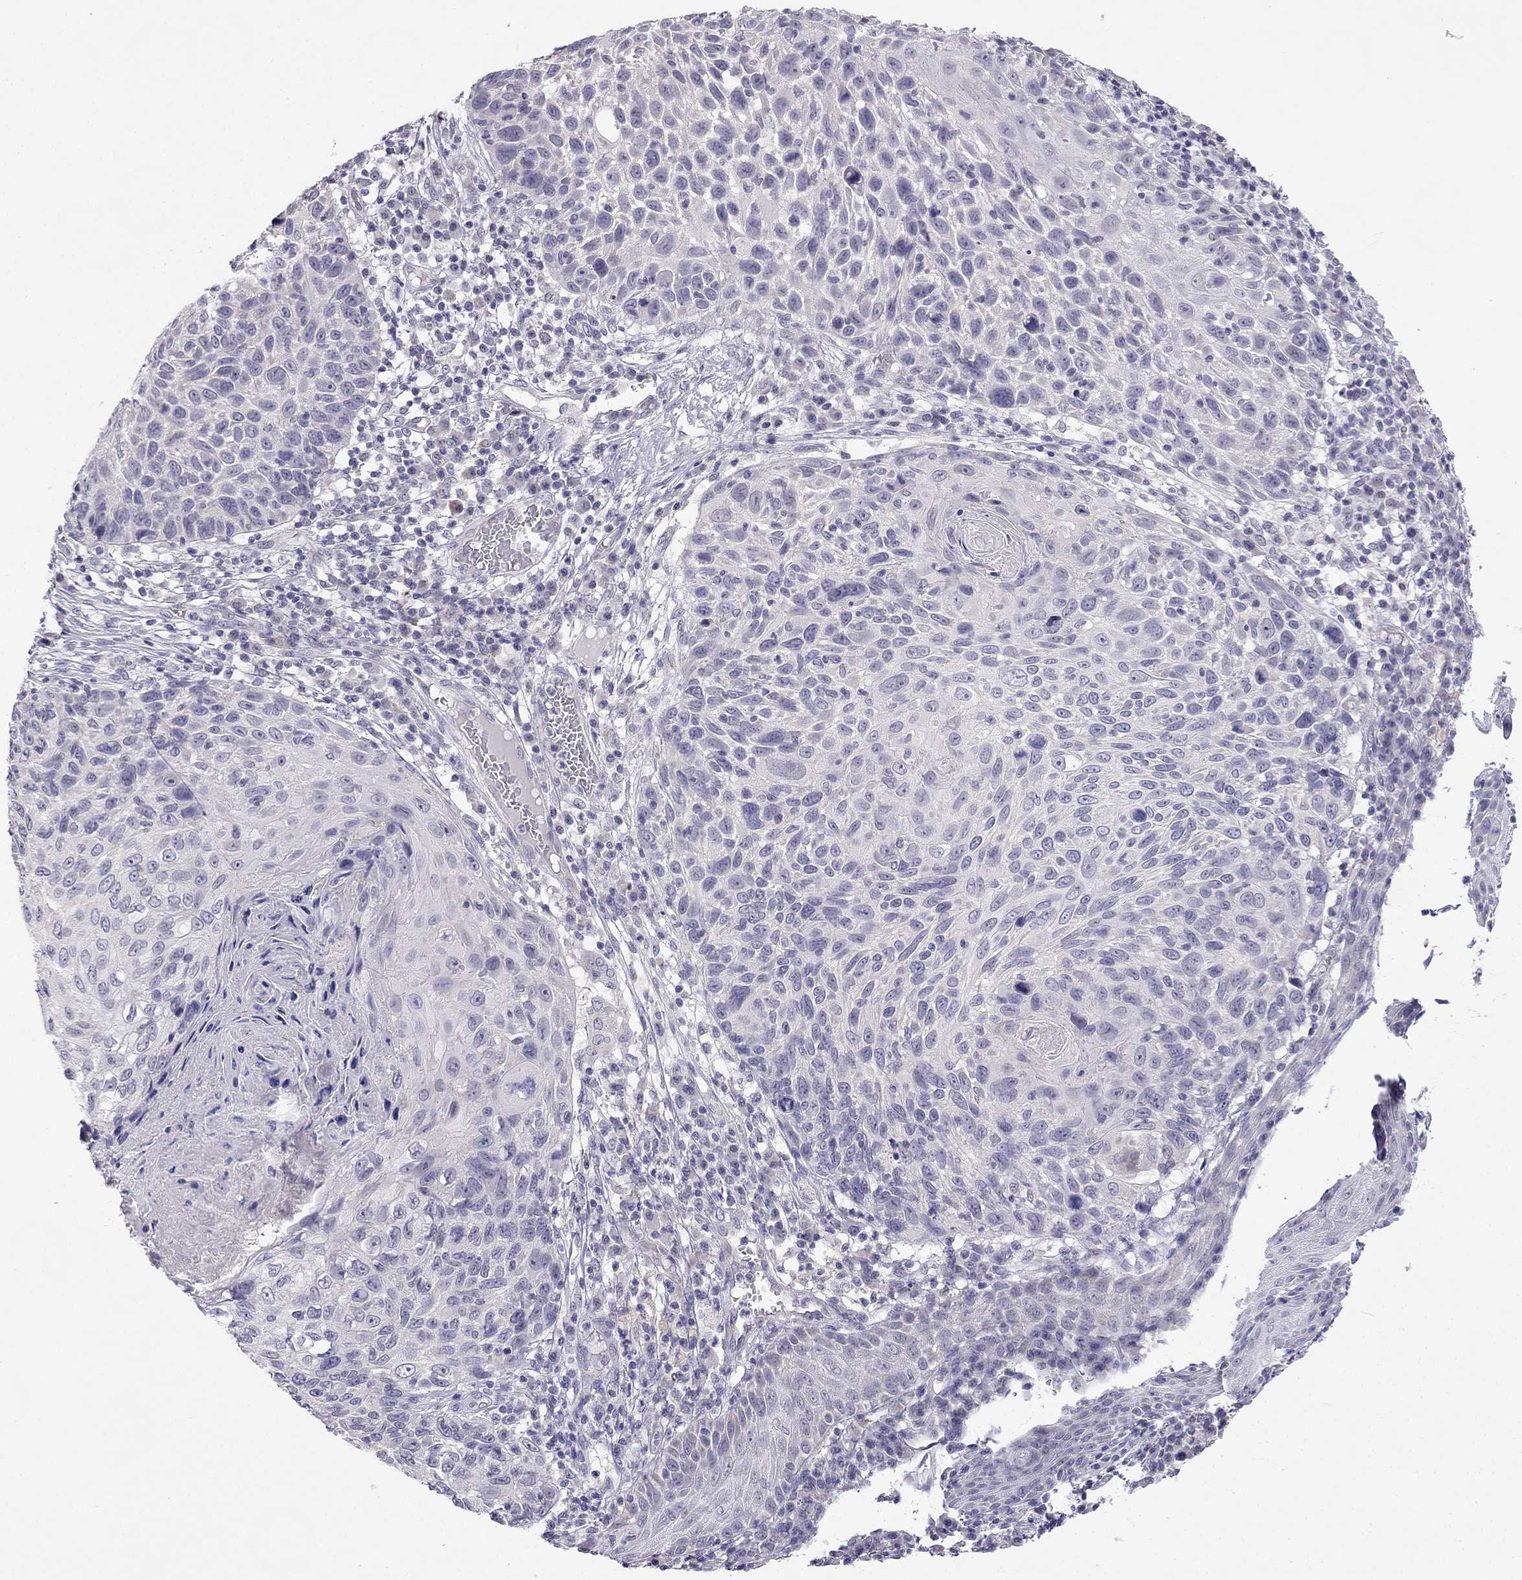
{"staining": {"intensity": "negative", "quantity": "none", "location": "none"}, "tissue": "skin cancer", "cell_type": "Tumor cells", "image_type": "cancer", "snomed": [{"axis": "morphology", "description": "Squamous cell carcinoma, NOS"}, {"axis": "topography", "description": "Skin"}], "caption": "An IHC micrograph of squamous cell carcinoma (skin) is shown. There is no staining in tumor cells of squamous cell carcinoma (skin).", "gene": "C5orf49", "patient": {"sex": "male", "age": 92}}